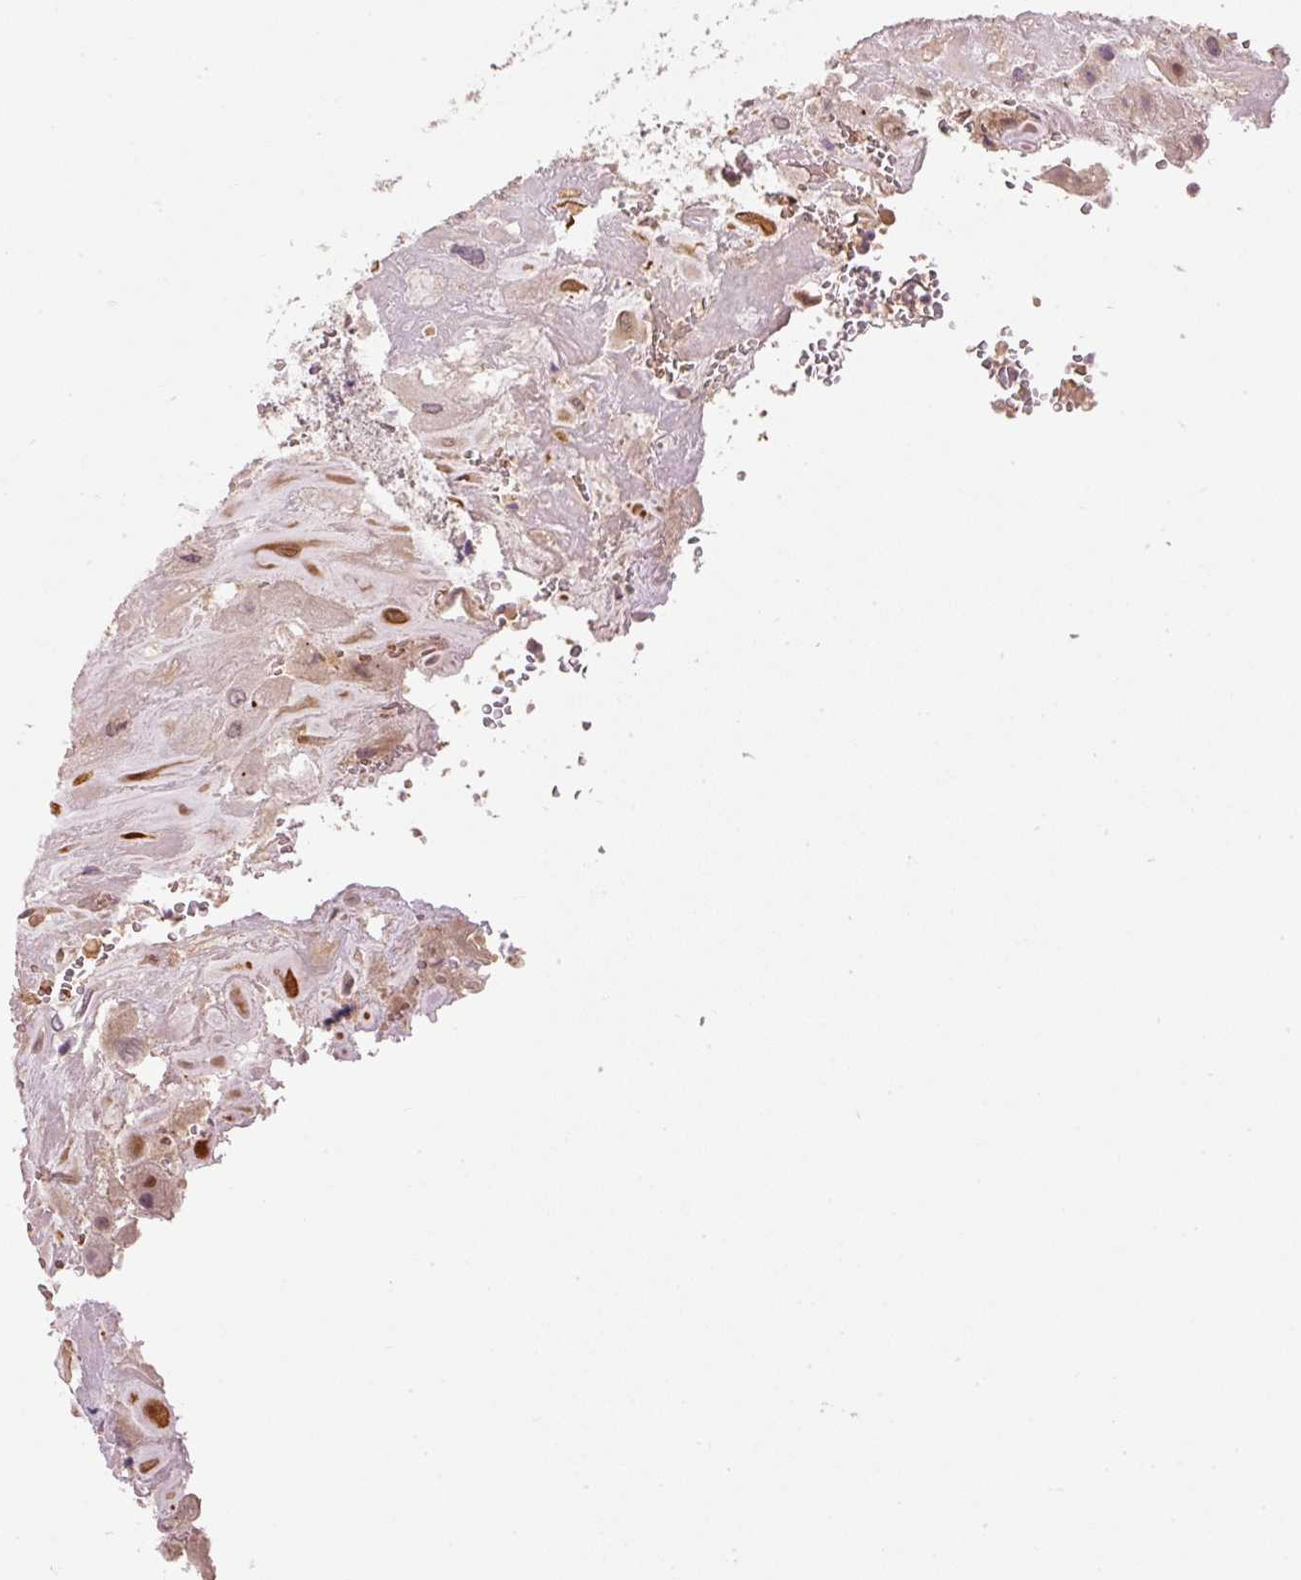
{"staining": {"intensity": "moderate", "quantity": "25%-75%", "location": "cytoplasmic/membranous,nuclear"}, "tissue": "placenta", "cell_type": "Decidual cells", "image_type": "normal", "snomed": [{"axis": "morphology", "description": "Normal tissue, NOS"}, {"axis": "topography", "description": "Placenta"}], "caption": "Placenta stained with a protein marker reveals moderate staining in decidual cells.", "gene": "CMTM8", "patient": {"sex": "female", "age": 32}}